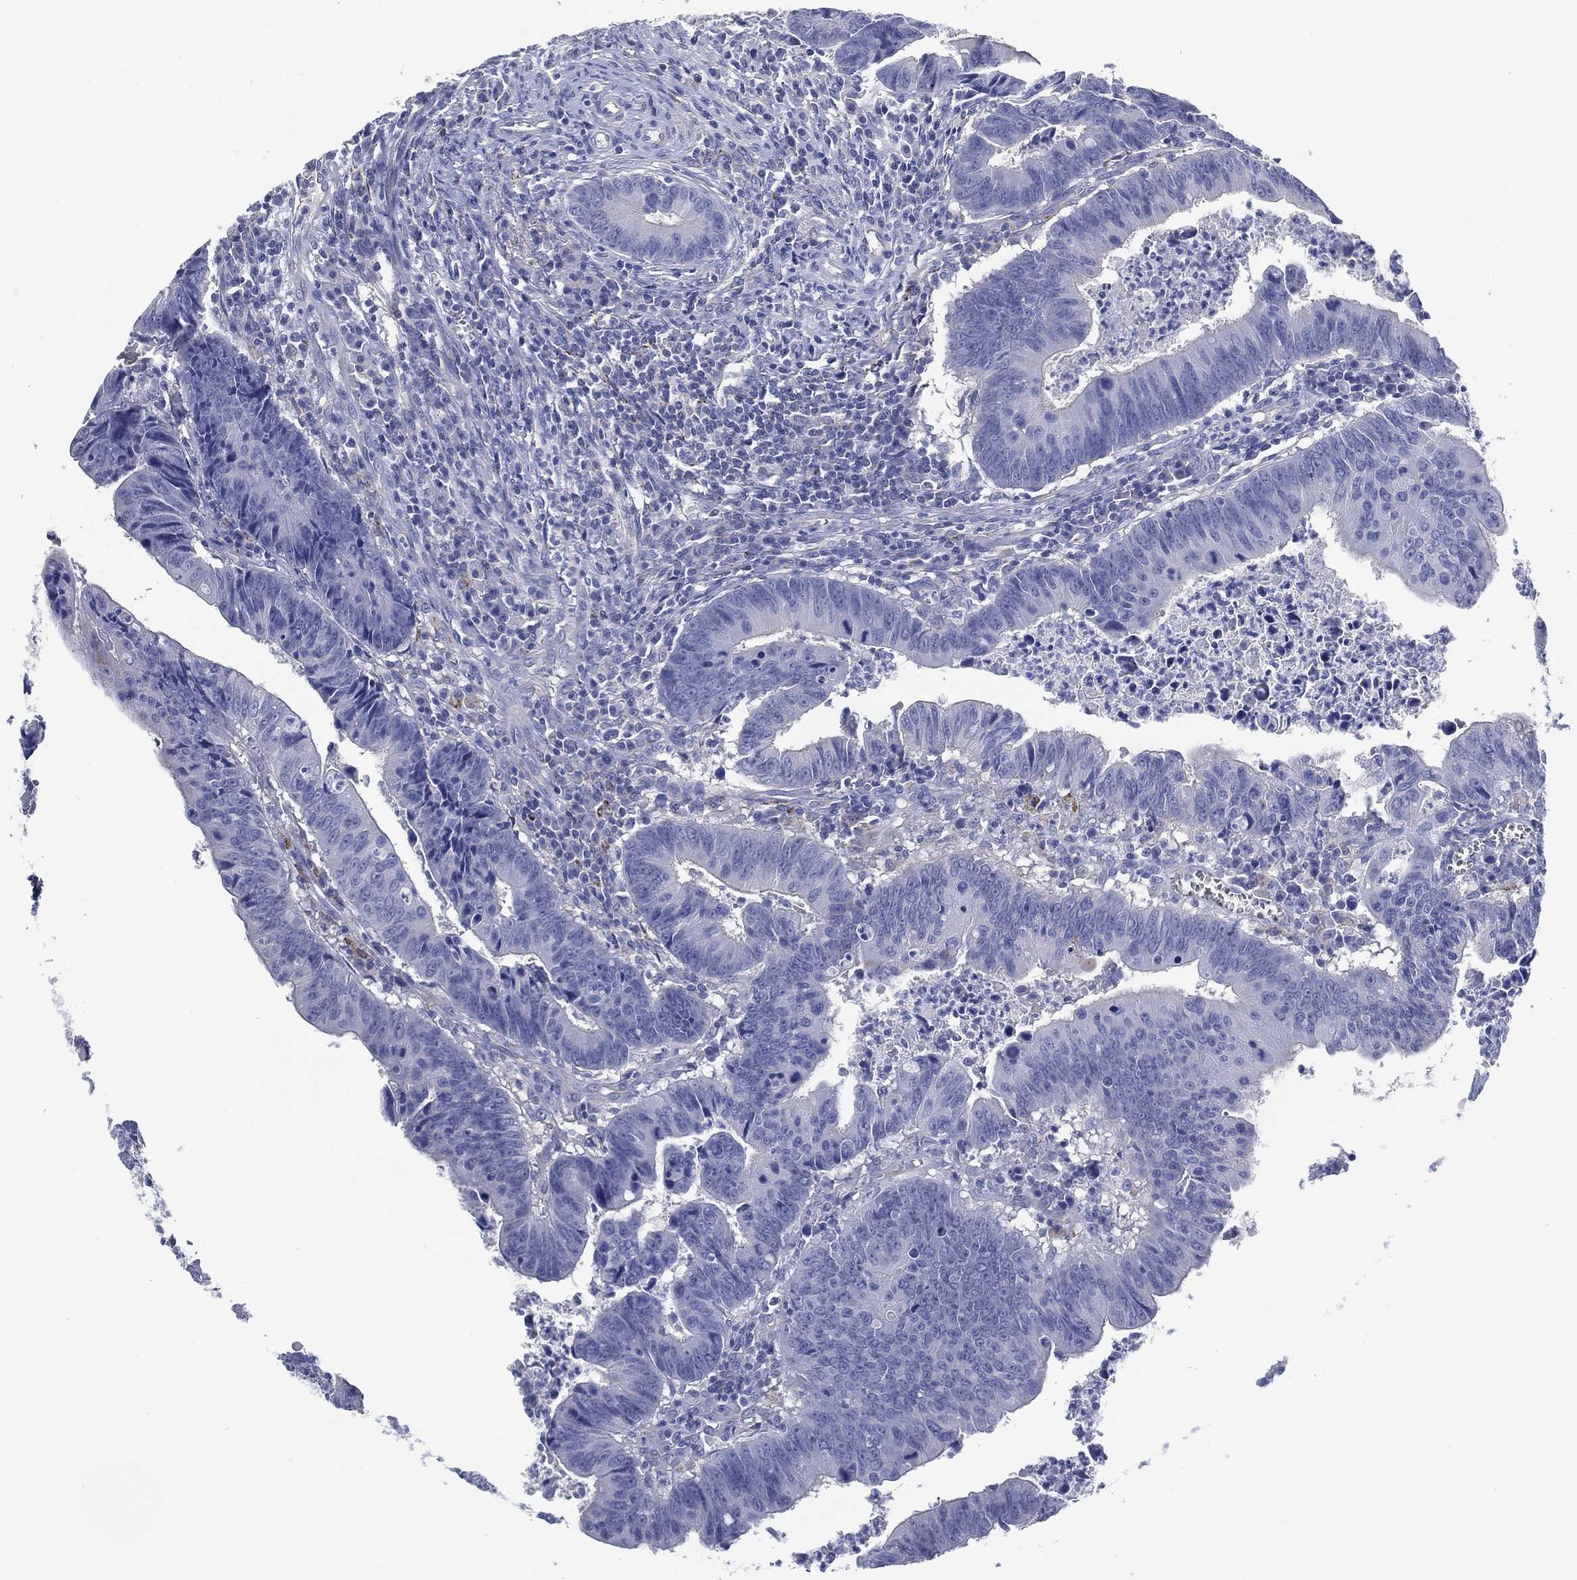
{"staining": {"intensity": "negative", "quantity": "none", "location": "none"}, "tissue": "colorectal cancer", "cell_type": "Tumor cells", "image_type": "cancer", "snomed": [{"axis": "morphology", "description": "Adenocarcinoma, NOS"}, {"axis": "topography", "description": "Colon"}], "caption": "Adenocarcinoma (colorectal) stained for a protein using immunohistochemistry reveals no positivity tumor cells.", "gene": "C5orf46", "patient": {"sex": "female", "age": 87}}